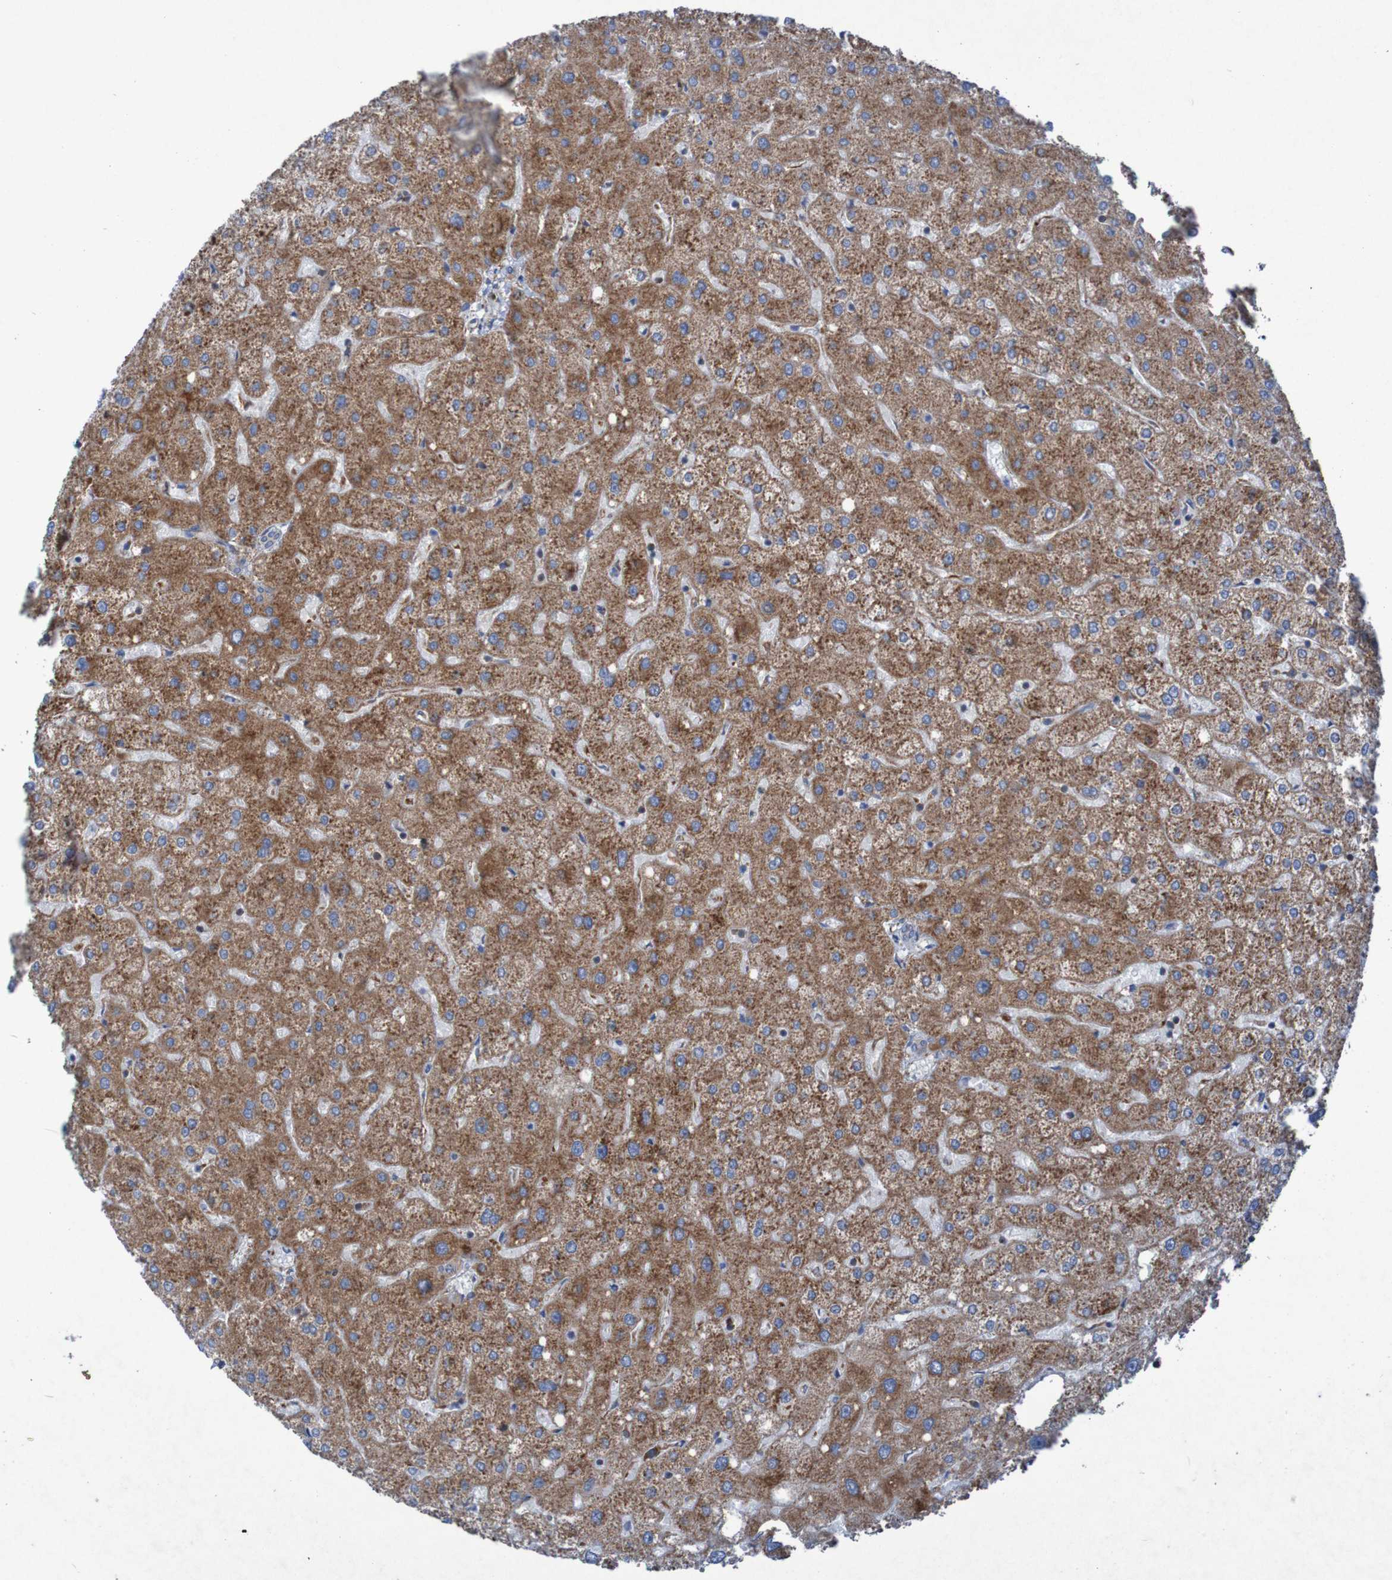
{"staining": {"intensity": "strong", "quantity": ">75%", "location": "cytoplasmic/membranous"}, "tissue": "liver", "cell_type": "Cholangiocytes", "image_type": "normal", "snomed": [{"axis": "morphology", "description": "Normal tissue, NOS"}, {"axis": "topography", "description": "Liver"}], "caption": "Protein staining of unremarkable liver exhibits strong cytoplasmic/membranous positivity in approximately >75% of cholangiocytes. (Brightfield microscopy of DAB IHC at high magnification).", "gene": "RPL10L", "patient": {"sex": "male", "age": 73}}